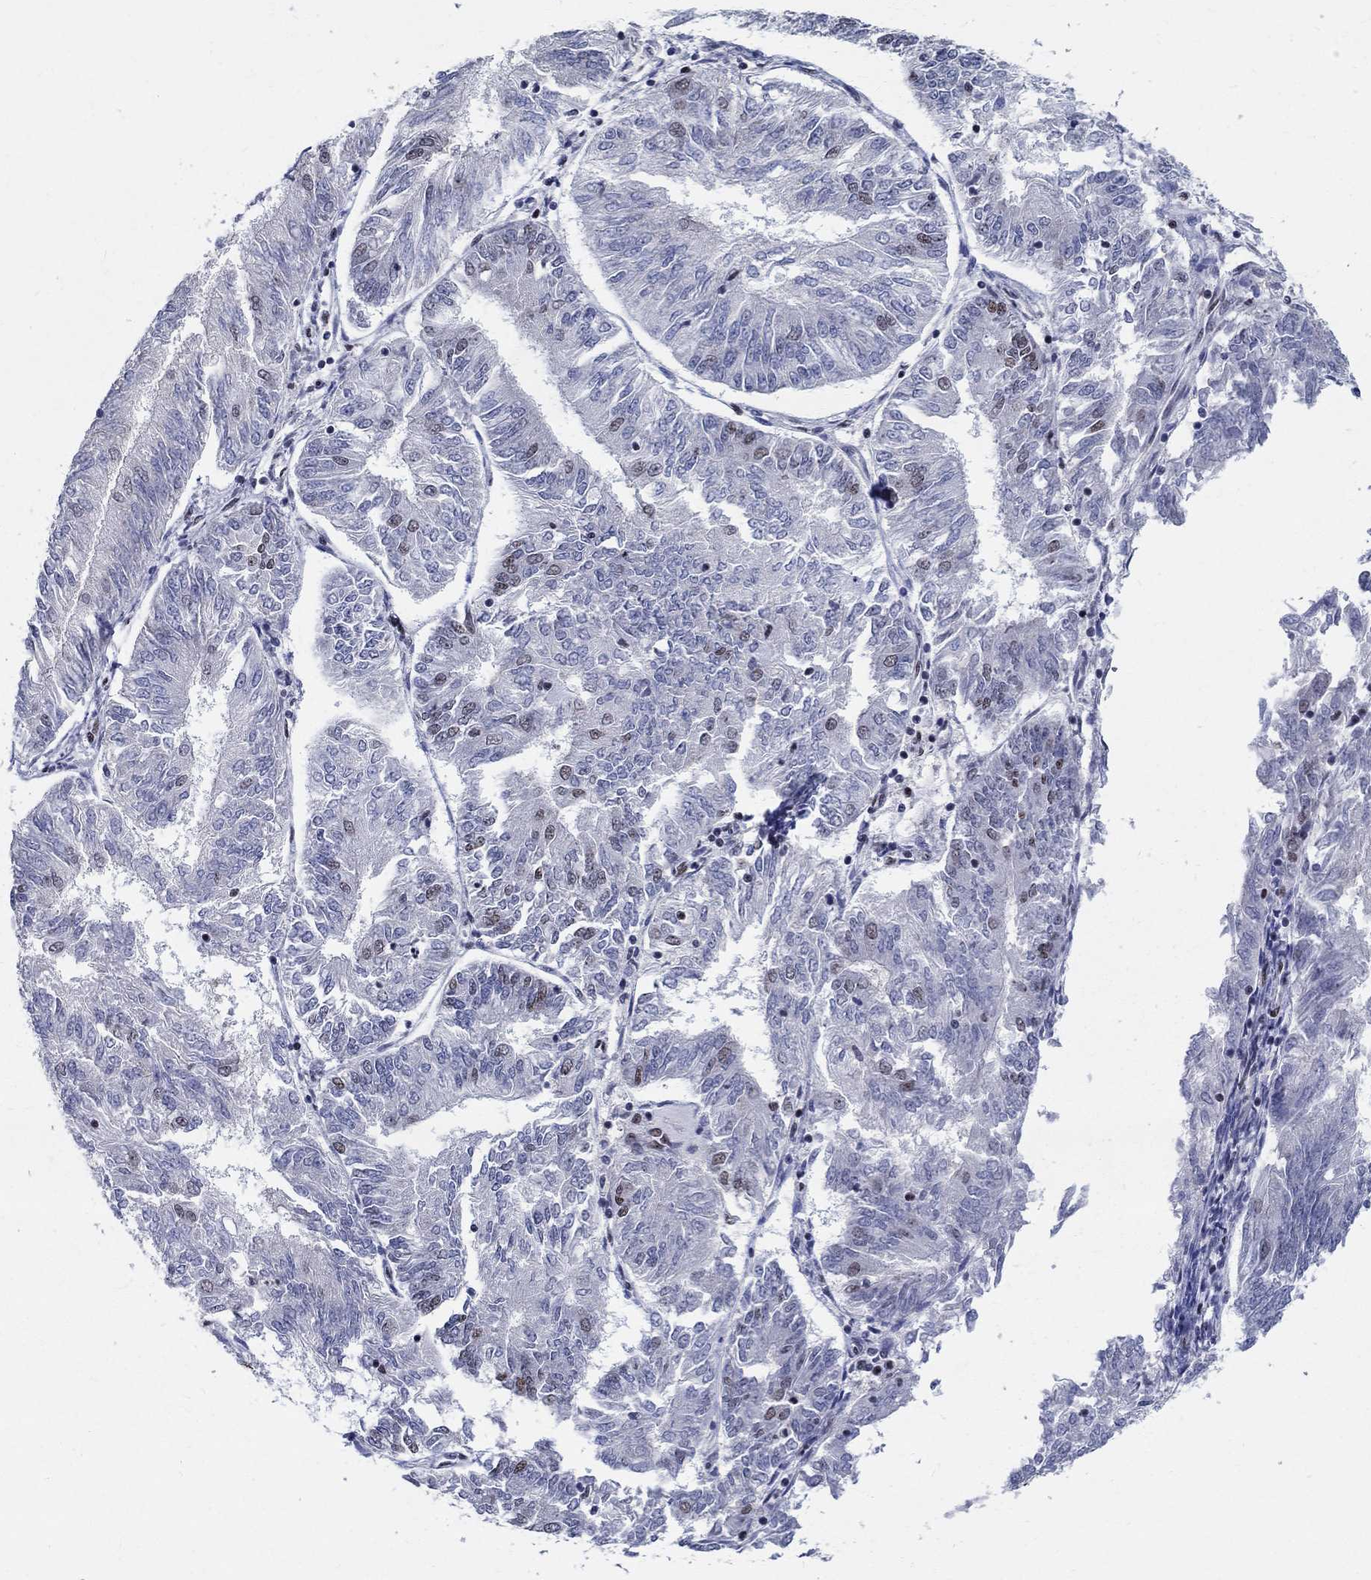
{"staining": {"intensity": "weak", "quantity": "<25%", "location": "nuclear"}, "tissue": "endometrial cancer", "cell_type": "Tumor cells", "image_type": "cancer", "snomed": [{"axis": "morphology", "description": "Adenocarcinoma, NOS"}, {"axis": "topography", "description": "Endometrium"}], "caption": "This is an immunohistochemistry image of human adenocarcinoma (endometrial). There is no staining in tumor cells.", "gene": "FBXO16", "patient": {"sex": "female", "age": 58}}